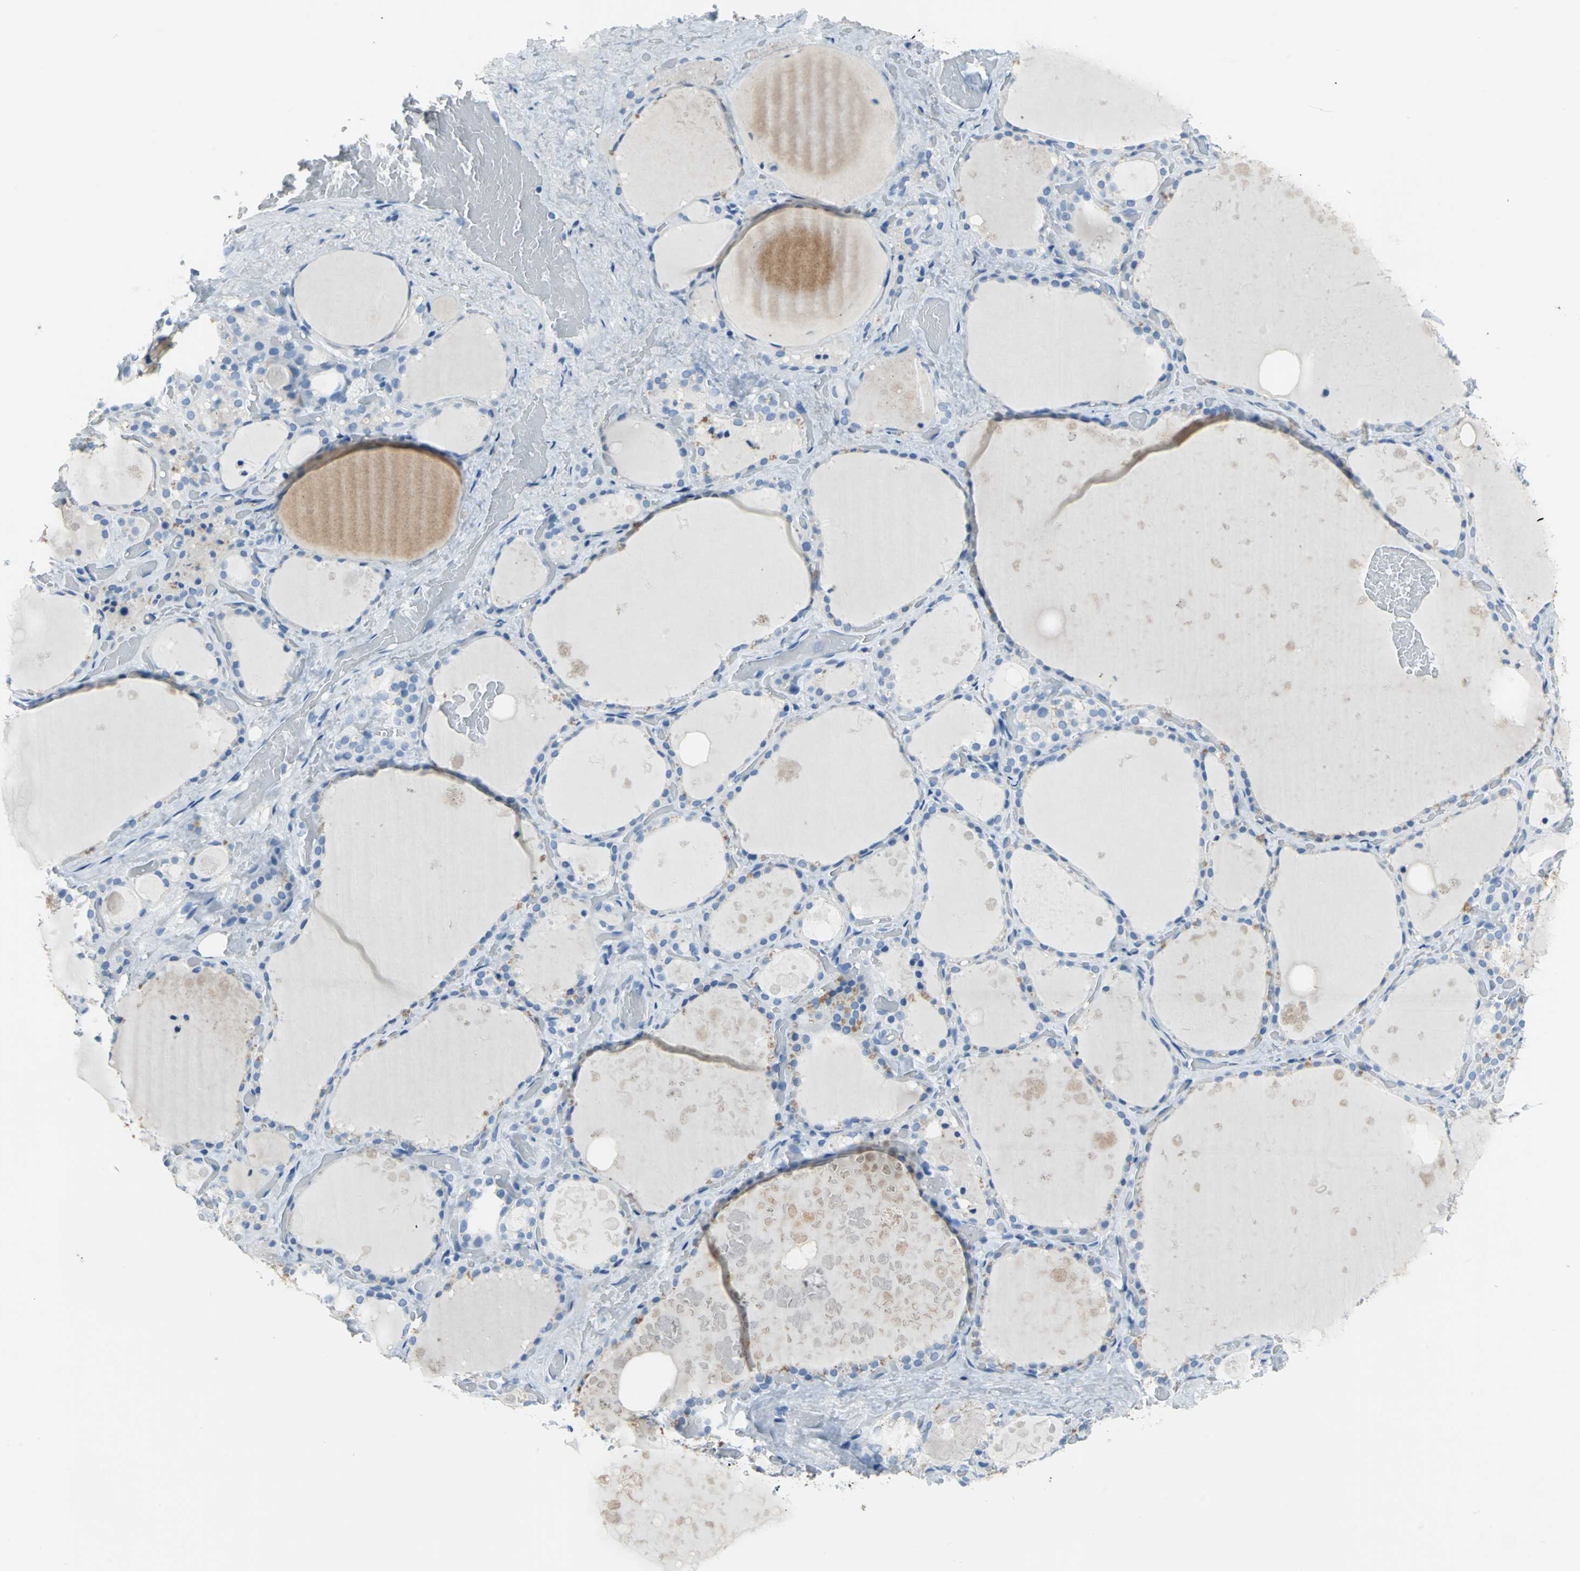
{"staining": {"intensity": "negative", "quantity": "none", "location": "none"}, "tissue": "thyroid gland", "cell_type": "Glandular cells", "image_type": "normal", "snomed": [{"axis": "morphology", "description": "Normal tissue, NOS"}, {"axis": "topography", "description": "Thyroid gland"}], "caption": "This is a micrograph of IHC staining of unremarkable thyroid gland, which shows no positivity in glandular cells.", "gene": "PKLR", "patient": {"sex": "male", "age": 61}}